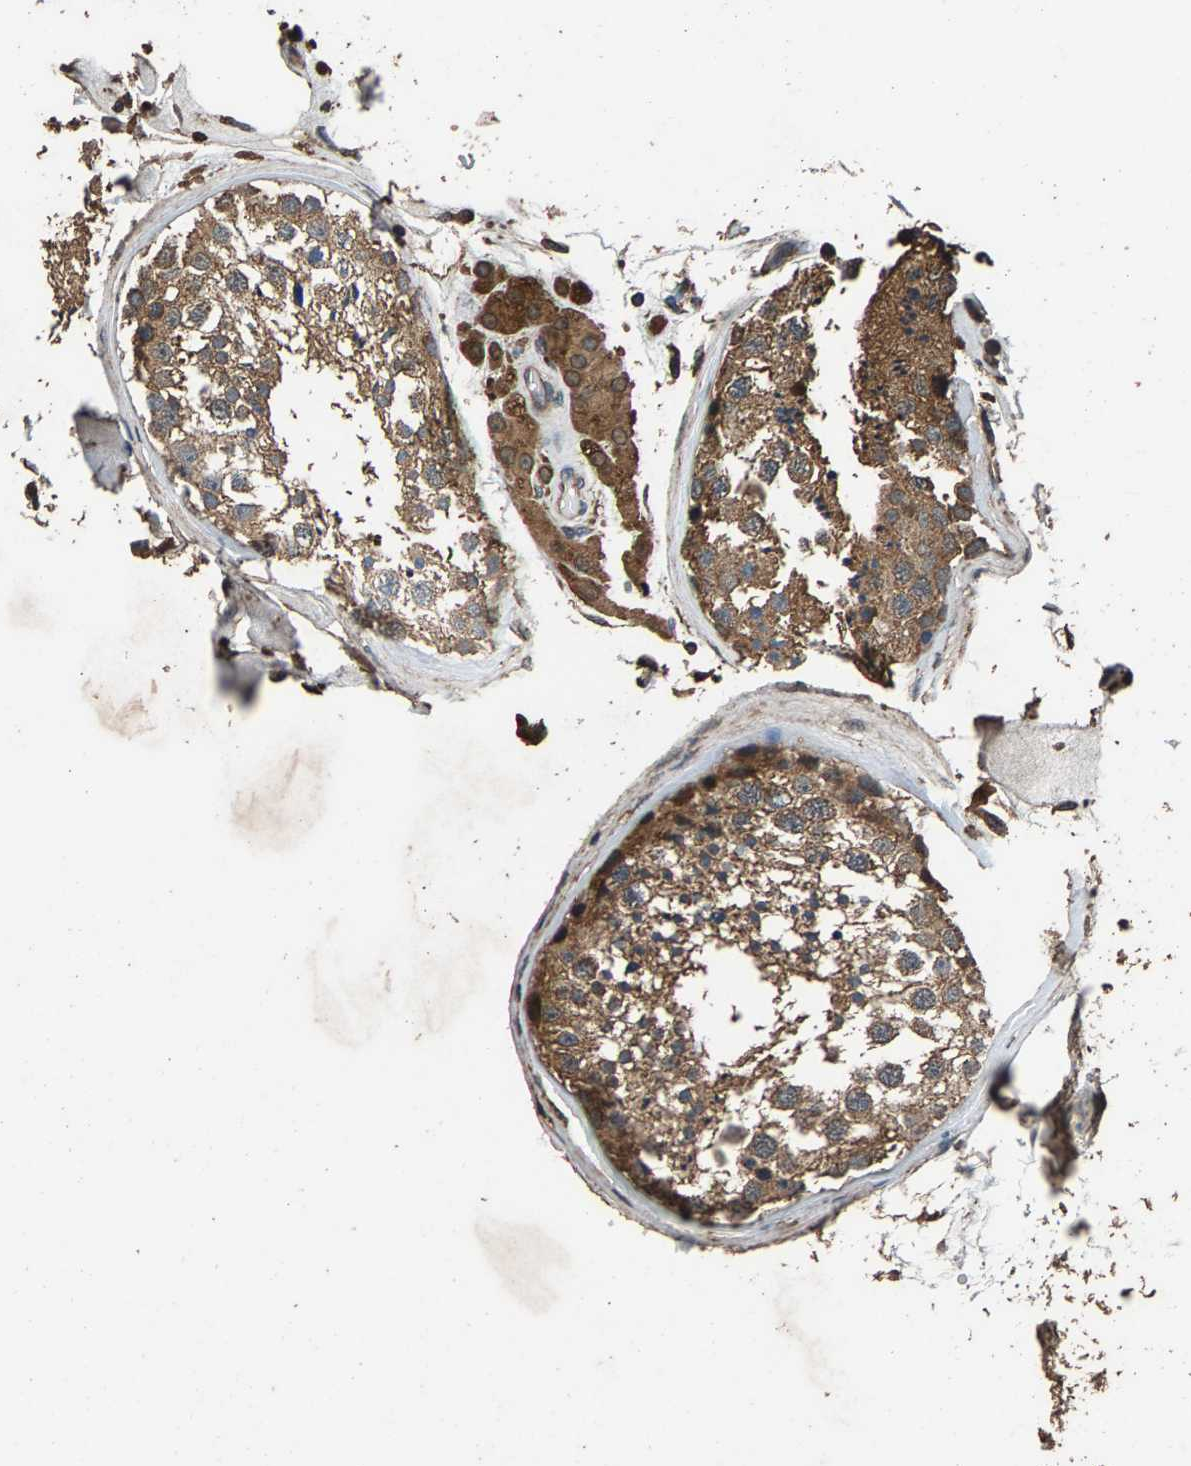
{"staining": {"intensity": "moderate", "quantity": ">75%", "location": "cytoplasmic/membranous"}, "tissue": "testis", "cell_type": "Cells in seminiferous ducts", "image_type": "normal", "snomed": [{"axis": "morphology", "description": "Normal tissue, NOS"}, {"axis": "topography", "description": "Testis"}], "caption": "IHC (DAB (3,3'-diaminobenzidine)) staining of unremarkable human testis demonstrates moderate cytoplasmic/membranous protein expression in about >75% of cells in seminiferous ducts. The protein is stained brown, and the nuclei are stained in blue (DAB IHC with brightfield microscopy, high magnification).", "gene": "MRPL27", "patient": {"sex": "male", "age": 46}}